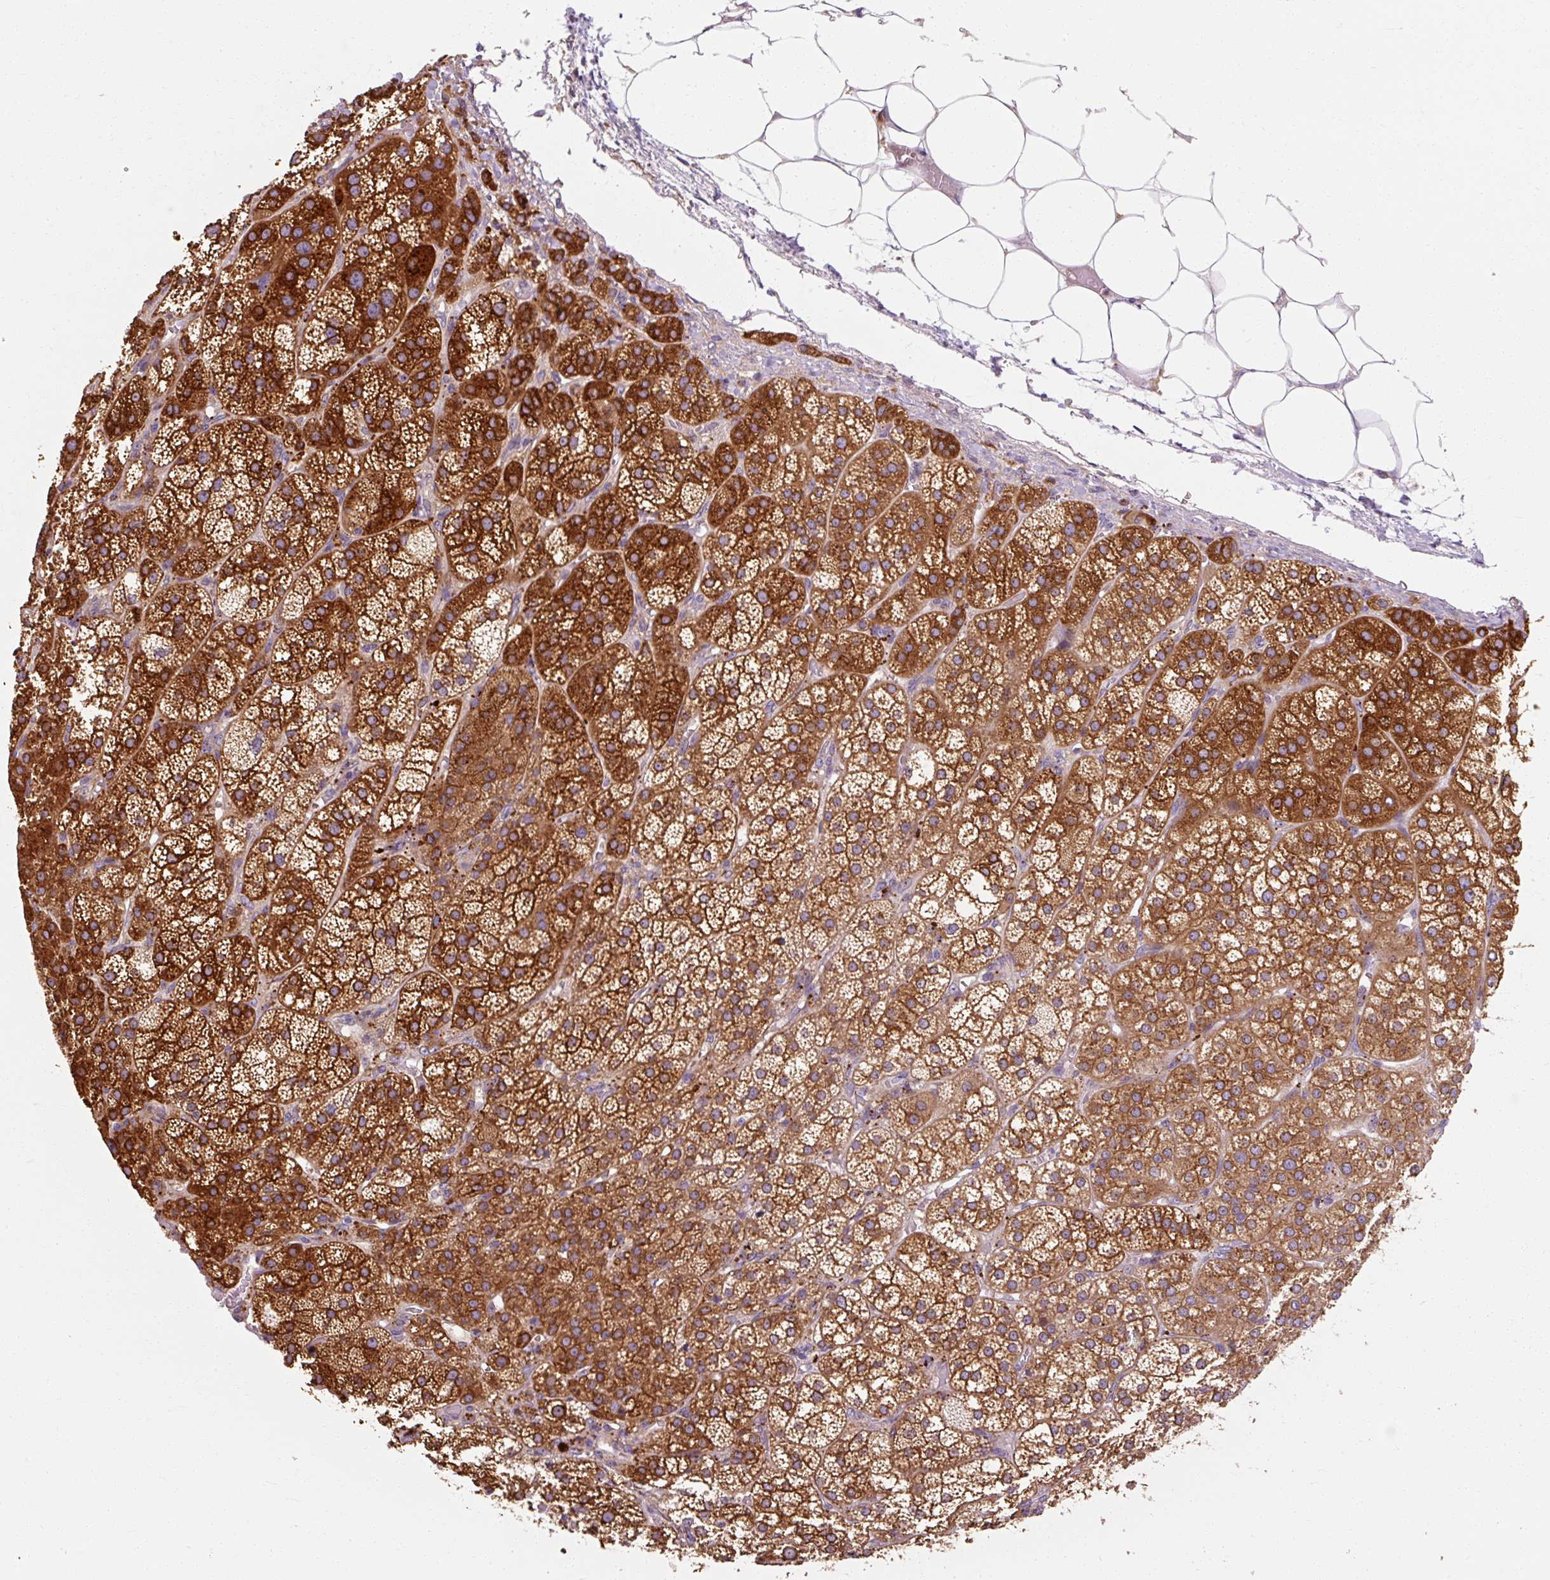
{"staining": {"intensity": "strong", "quantity": ">75%", "location": "cytoplasmic/membranous"}, "tissue": "adrenal gland", "cell_type": "Glandular cells", "image_type": "normal", "snomed": [{"axis": "morphology", "description": "Normal tissue, NOS"}, {"axis": "topography", "description": "Adrenal gland"}], "caption": "High-magnification brightfield microscopy of benign adrenal gland stained with DAB (3,3'-diaminobenzidine) (brown) and counterstained with hematoxylin (blue). glandular cells exhibit strong cytoplasmic/membranous expression is appreciated in about>75% of cells. The staining was performed using DAB (3,3'-diaminobenzidine) to visualize the protein expression in brown, while the nuclei were stained in blue with hematoxylin (Magnification: 20x).", "gene": "TBC1D4", "patient": {"sex": "female", "age": 60}}